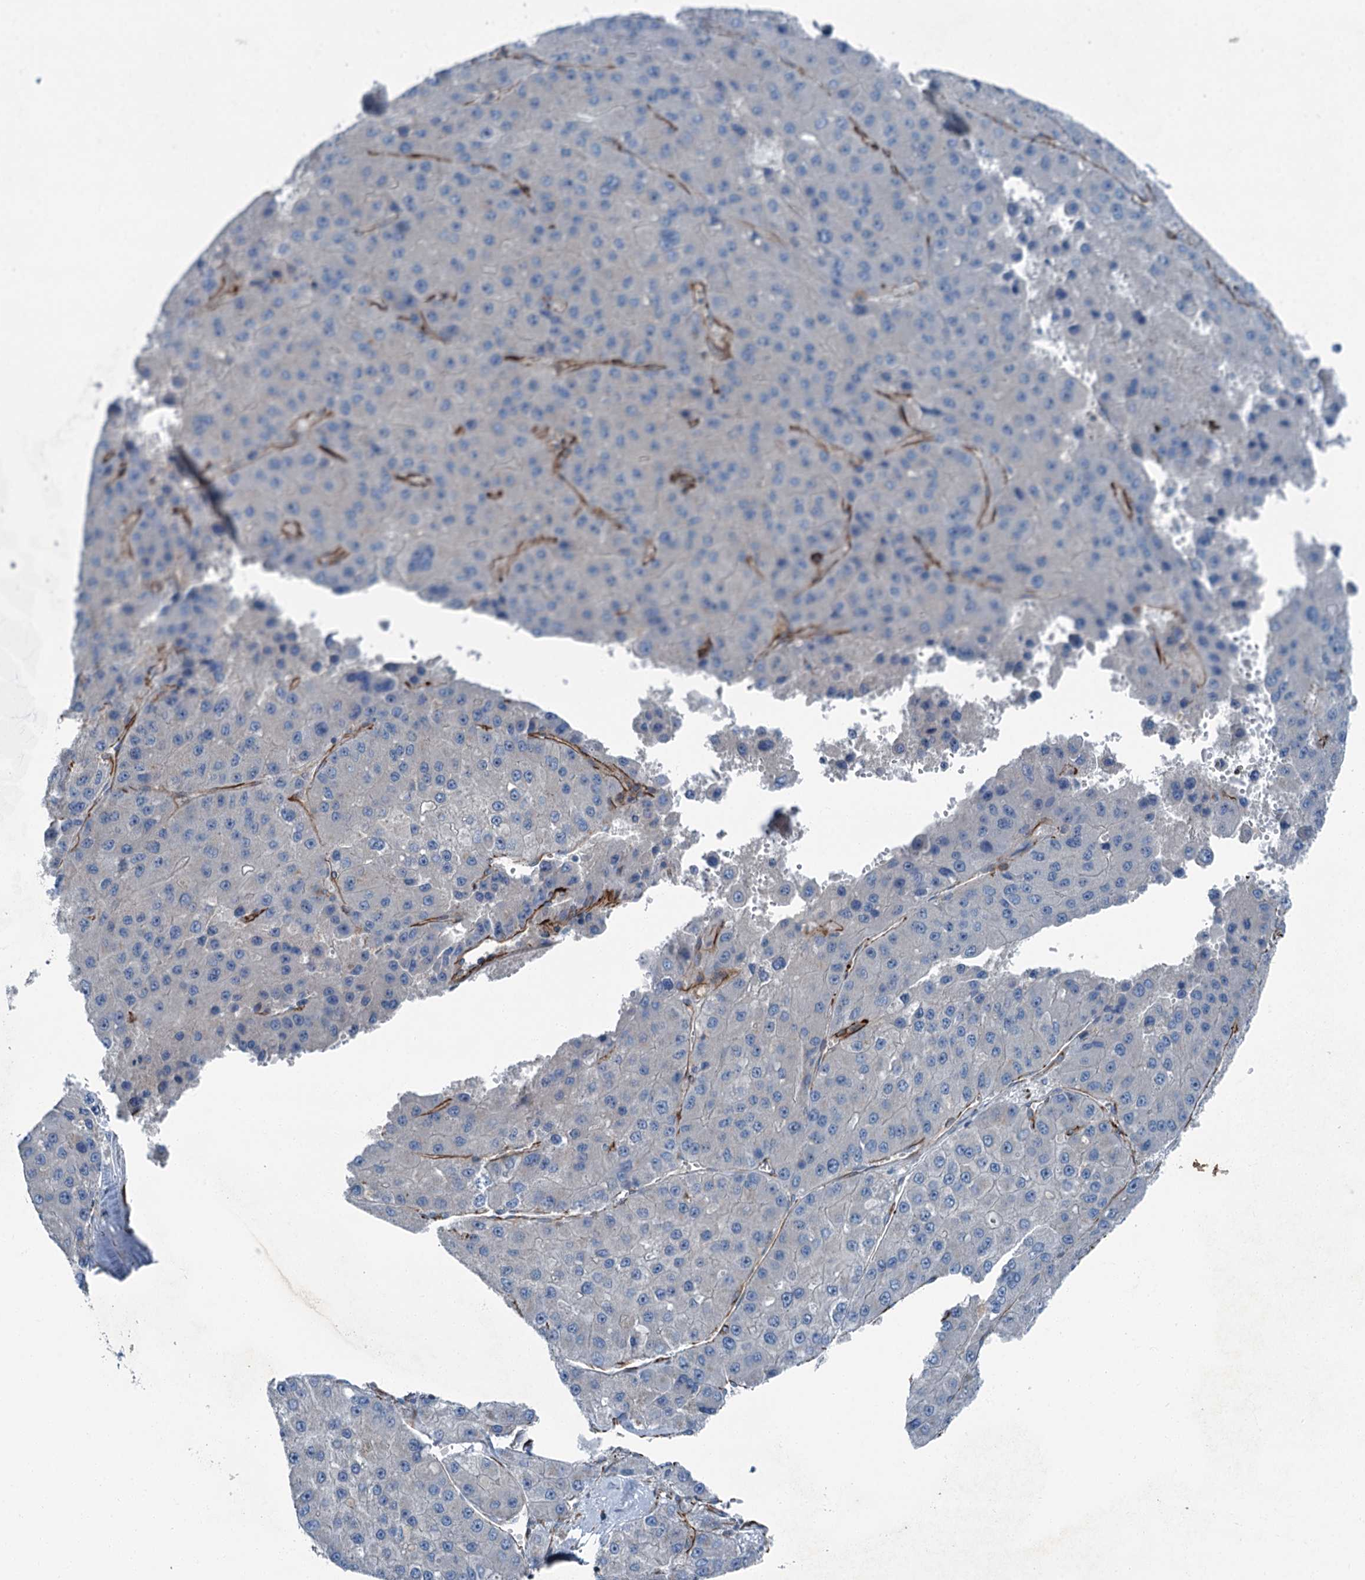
{"staining": {"intensity": "negative", "quantity": "none", "location": "none"}, "tissue": "liver cancer", "cell_type": "Tumor cells", "image_type": "cancer", "snomed": [{"axis": "morphology", "description": "Carcinoma, Hepatocellular, NOS"}, {"axis": "topography", "description": "Liver"}], "caption": "An image of human liver cancer is negative for staining in tumor cells. (DAB (3,3'-diaminobenzidine) immunohistochemistry (IHC), high magnification).", "gene": "AXL", "patient": {"sex": "female", "age": 73}}